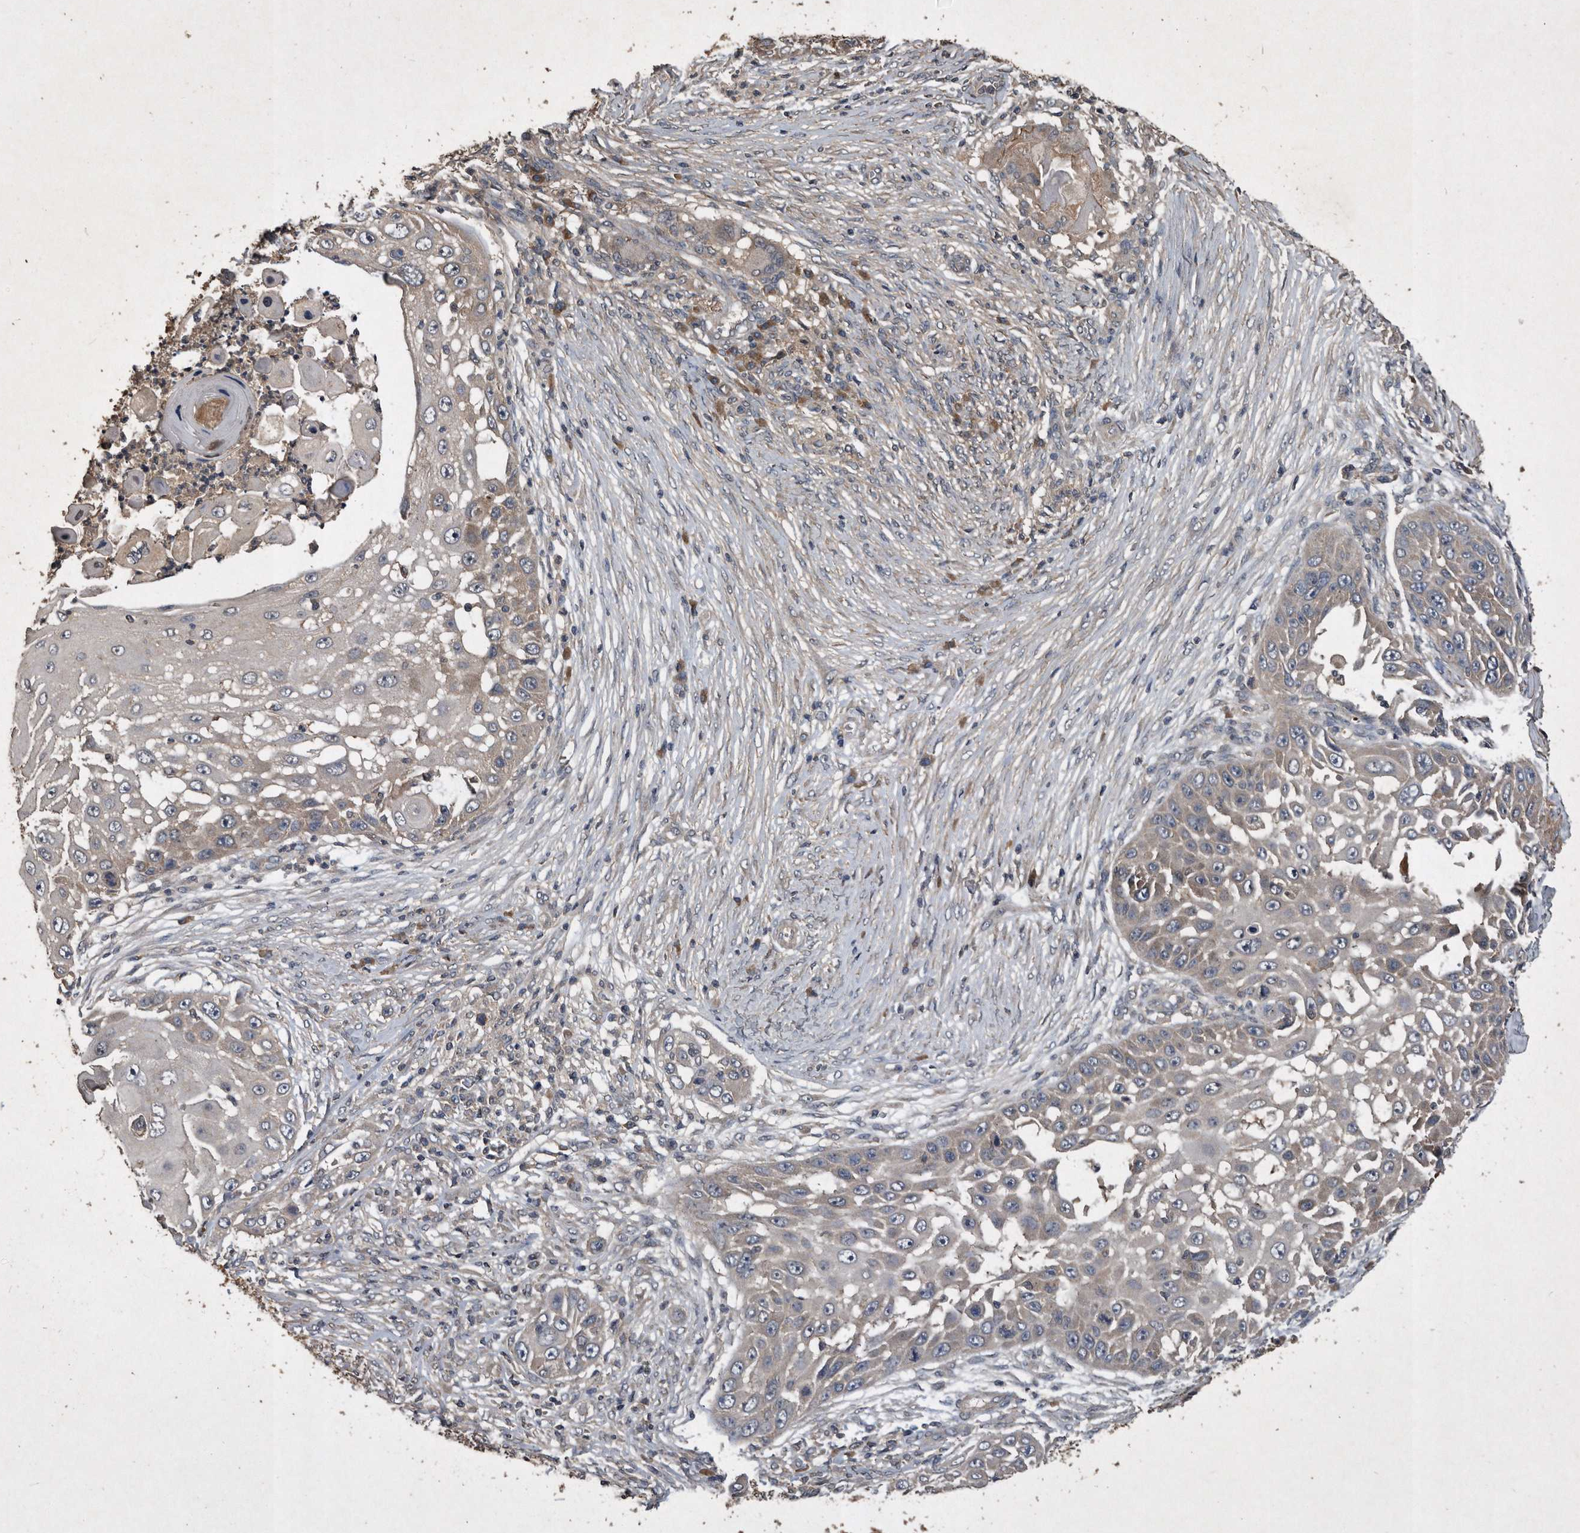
{"staining": {"intensity": "weak", "quantity": "25%-75%", "location": "cytoplasmic/membranous"}, "tissue": "skin cancer", "cell_type": "Tumor cells", "image_type": "cancer", "snomed": [{"axis": "morphology", "description": "Squamous cell carcinoma, NOS"}, {"axis": "topography", "description": "Skin"}], "caption": "Immunohistochemistry image of human skin squamous cell carcinoma stained for a protein (brown), which exhibits low levels of weak cytoplasmic/membranous staining in approximately 25%-75% of tumor cells.", "gene": "NRBP1", "patient": {"sex": "female", "age": 44}}